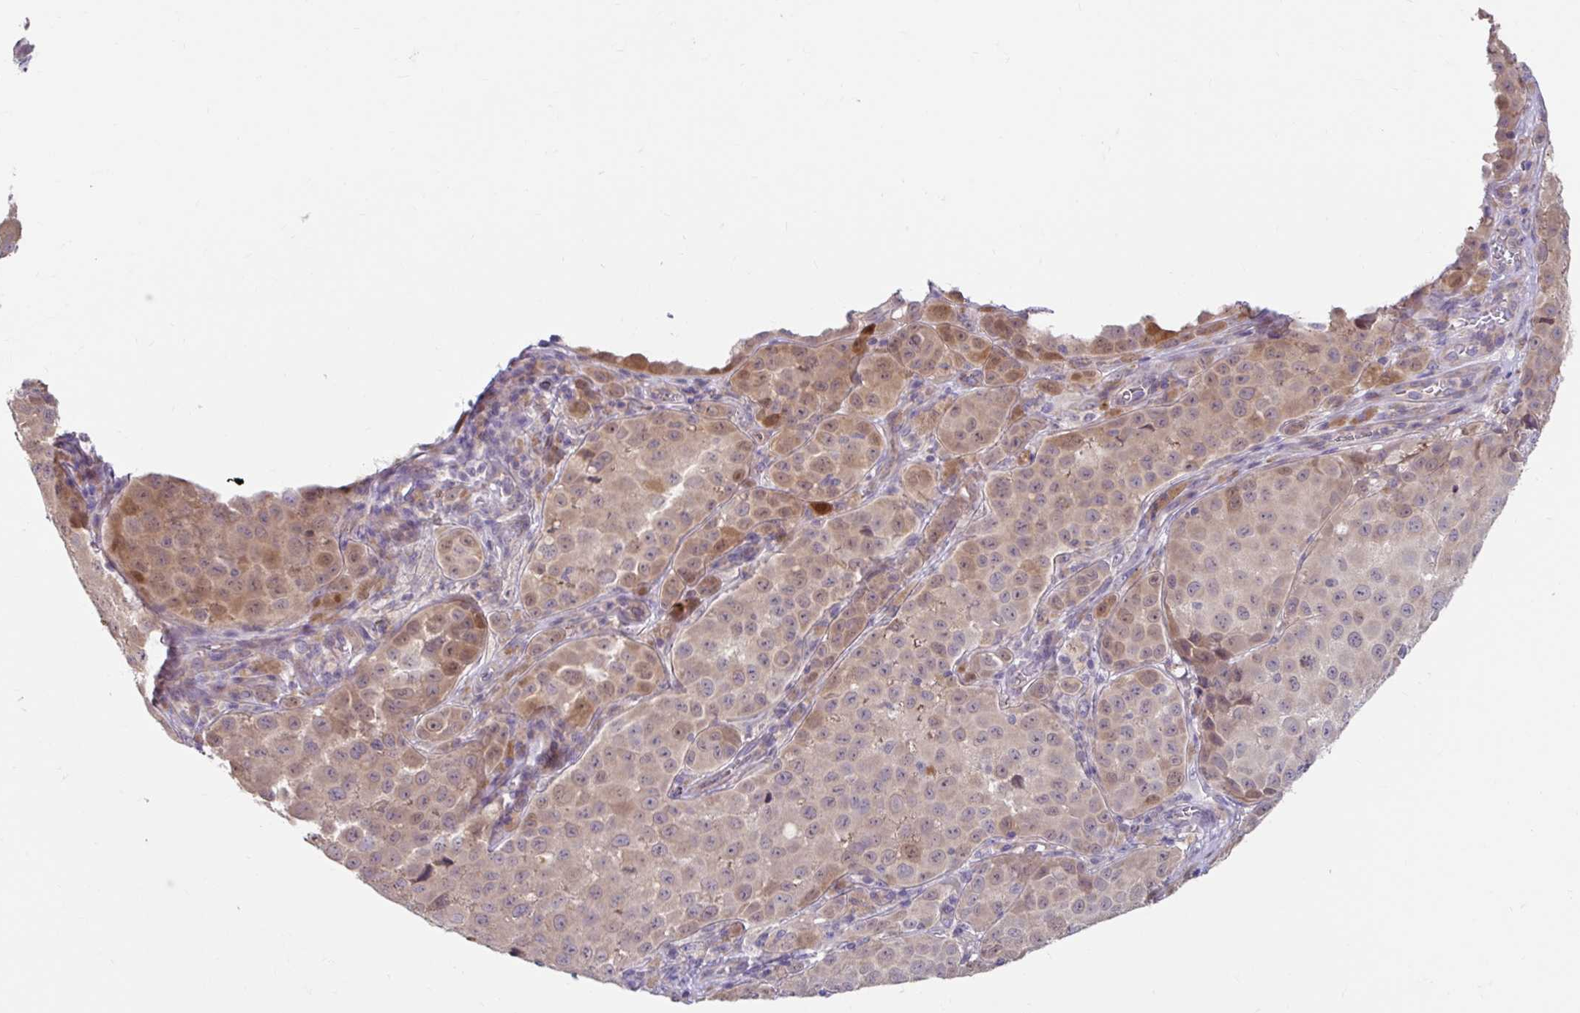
{"staining": {"intensity": "weak", "quantity": ">75%", "location": "cytoplasmic/membranous"}, "tissue": "melanoma", "cell_type": "Tumor cells", "image_type": "cancer", "snomed": [{"axis": "morphology", "description": "Malignant melanoma, NOS"}, {"axis": "topography", "description": "Skin"}], "caption": "Weak cytoplasmic/membranous staining for a protein is identified in about >75% of tumor cells of malignant melanoma using immunohistochemistry.", "gene": "NT5C1B", "patient": {"sex": "male", "age": 64}}